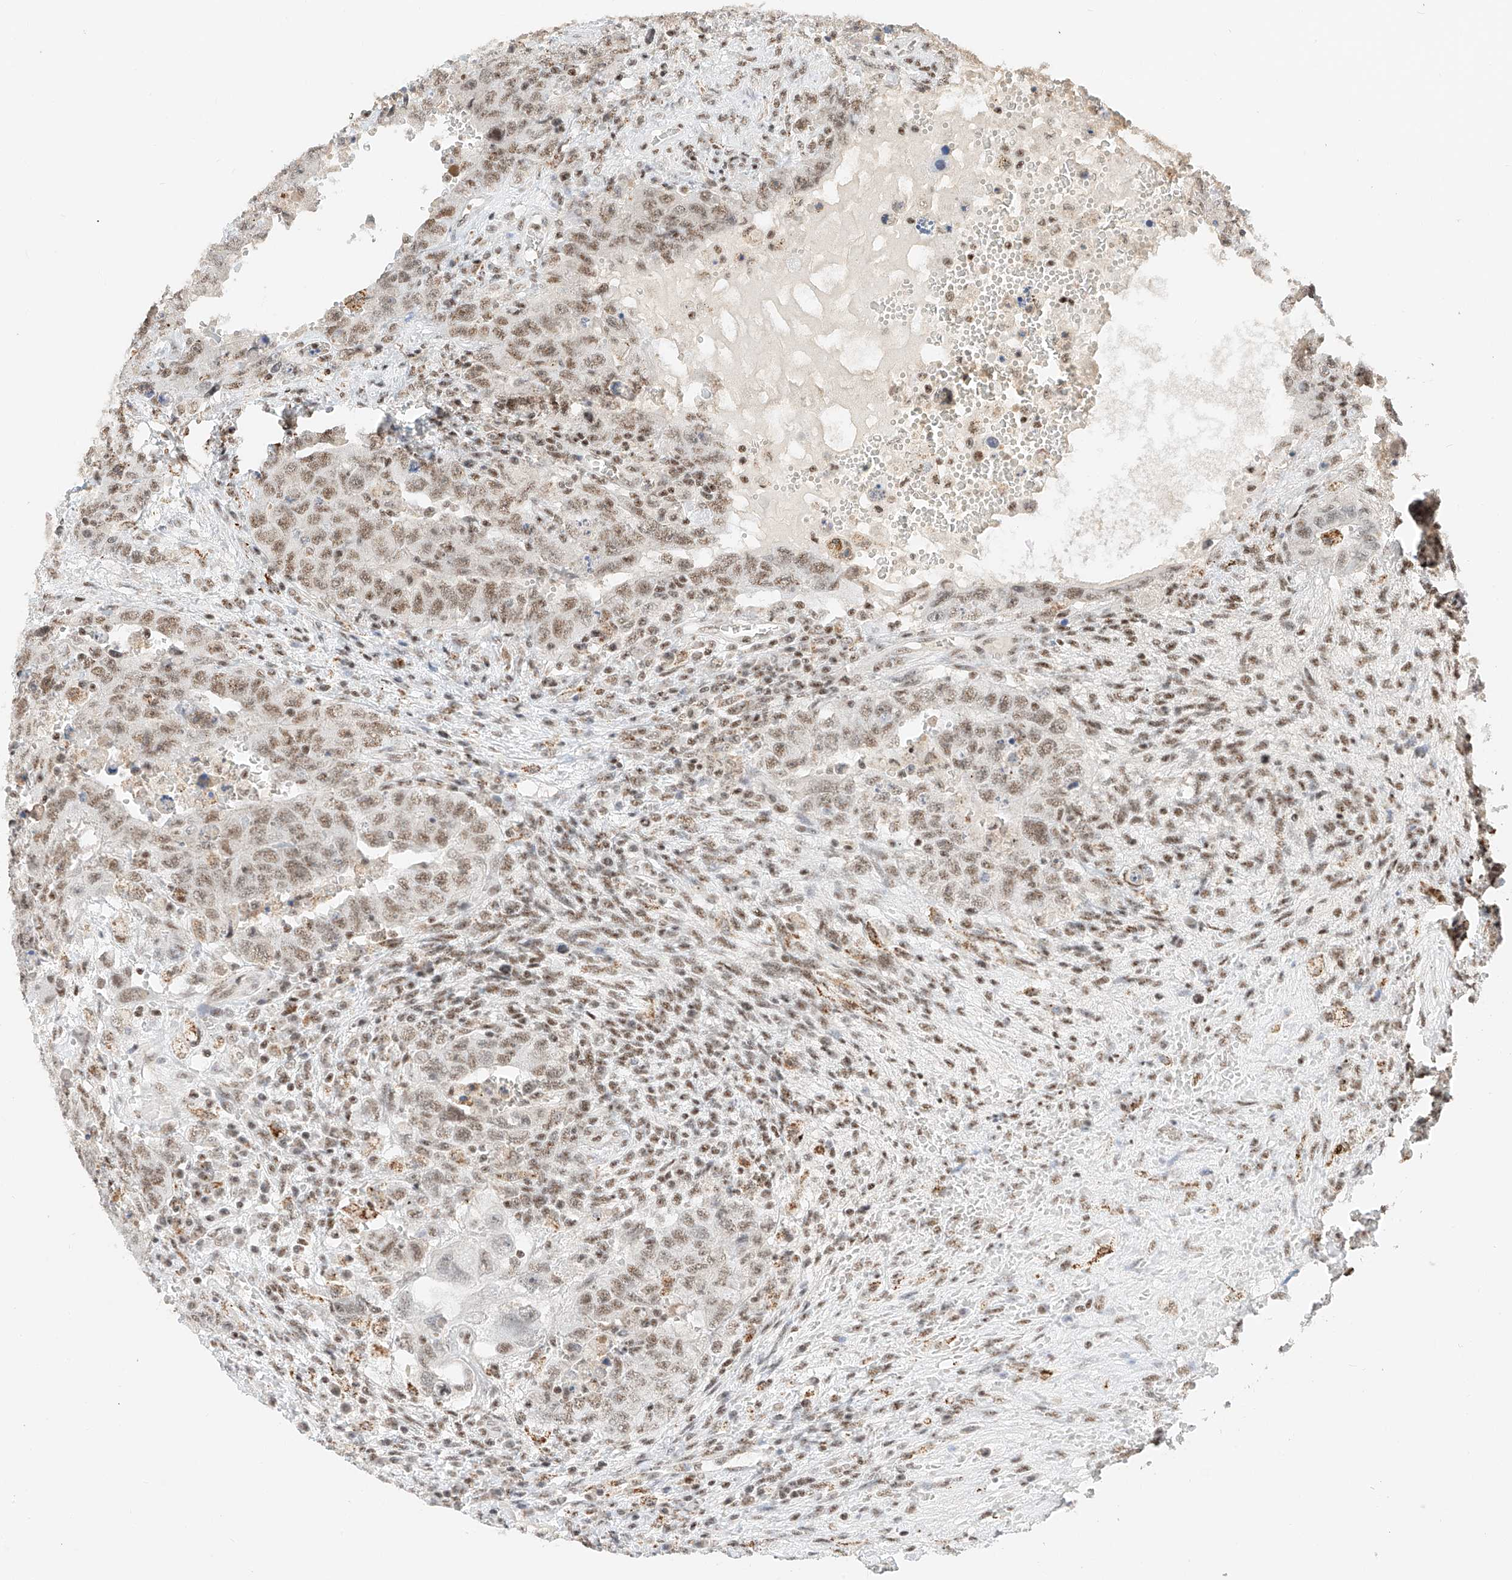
{"staining": {"intensity": "moderate", "quantity": ">75%", "location": "nuclear"}, "tissue": "testis cancer", "cell_type": "Tumor cells", "image_type": "cancer", "snomed": [{"axis": "morphology", "description": "Carcinoma, Embryonal, NOS"}, {"axis": "topography", "description": "Testis"}], "caption": "Immunohistochemical staining of testis cancer demonstrates medium levels of moderate nuclear positivity in approximately >75% of tumor cells.", "gene": "NRF1", "patient": {"sex": "male", "age": 26}}